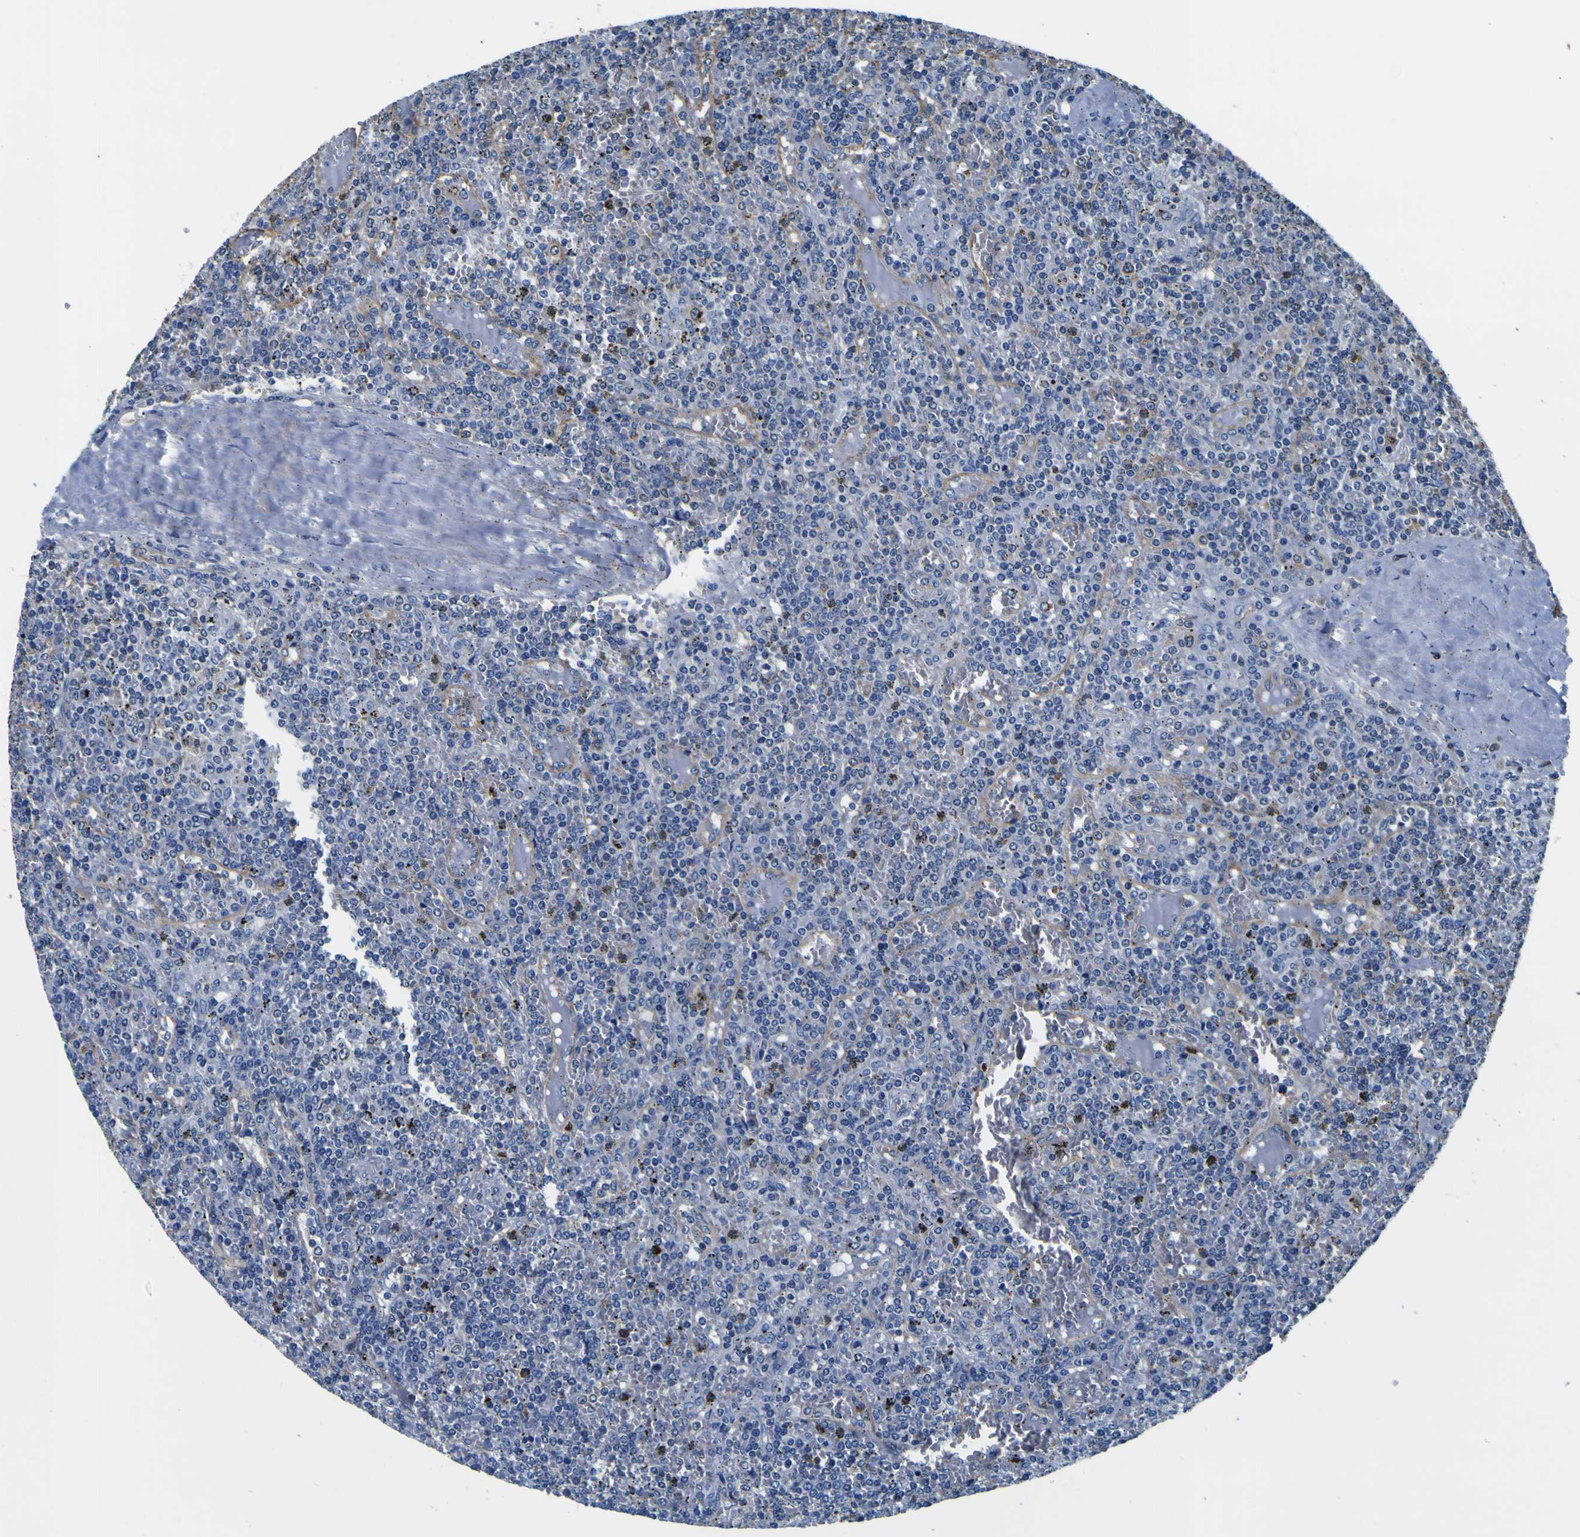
{"staining": {"intensity": "weak", "quantity": "<25%", "location": "cytoplasmic/membranous"}, "tissue": "lymphoma", "cell_type": "Tumor cells", "image_type": "cancer", "snomed": [{"axis": "morphology", "description": "Malignant lymphoma, non-Hodgkin's type, Low grade"}, {"axis": "topography", "description": "Spleen"}], "caption": "DAB (3,3'-diaminobenzidine) immunohistochemical staining of human lymphoma shows no significant positivity in tumor cells.", "gene": "TUBA1B", "patient": {"sex": "female", "age": 19}}